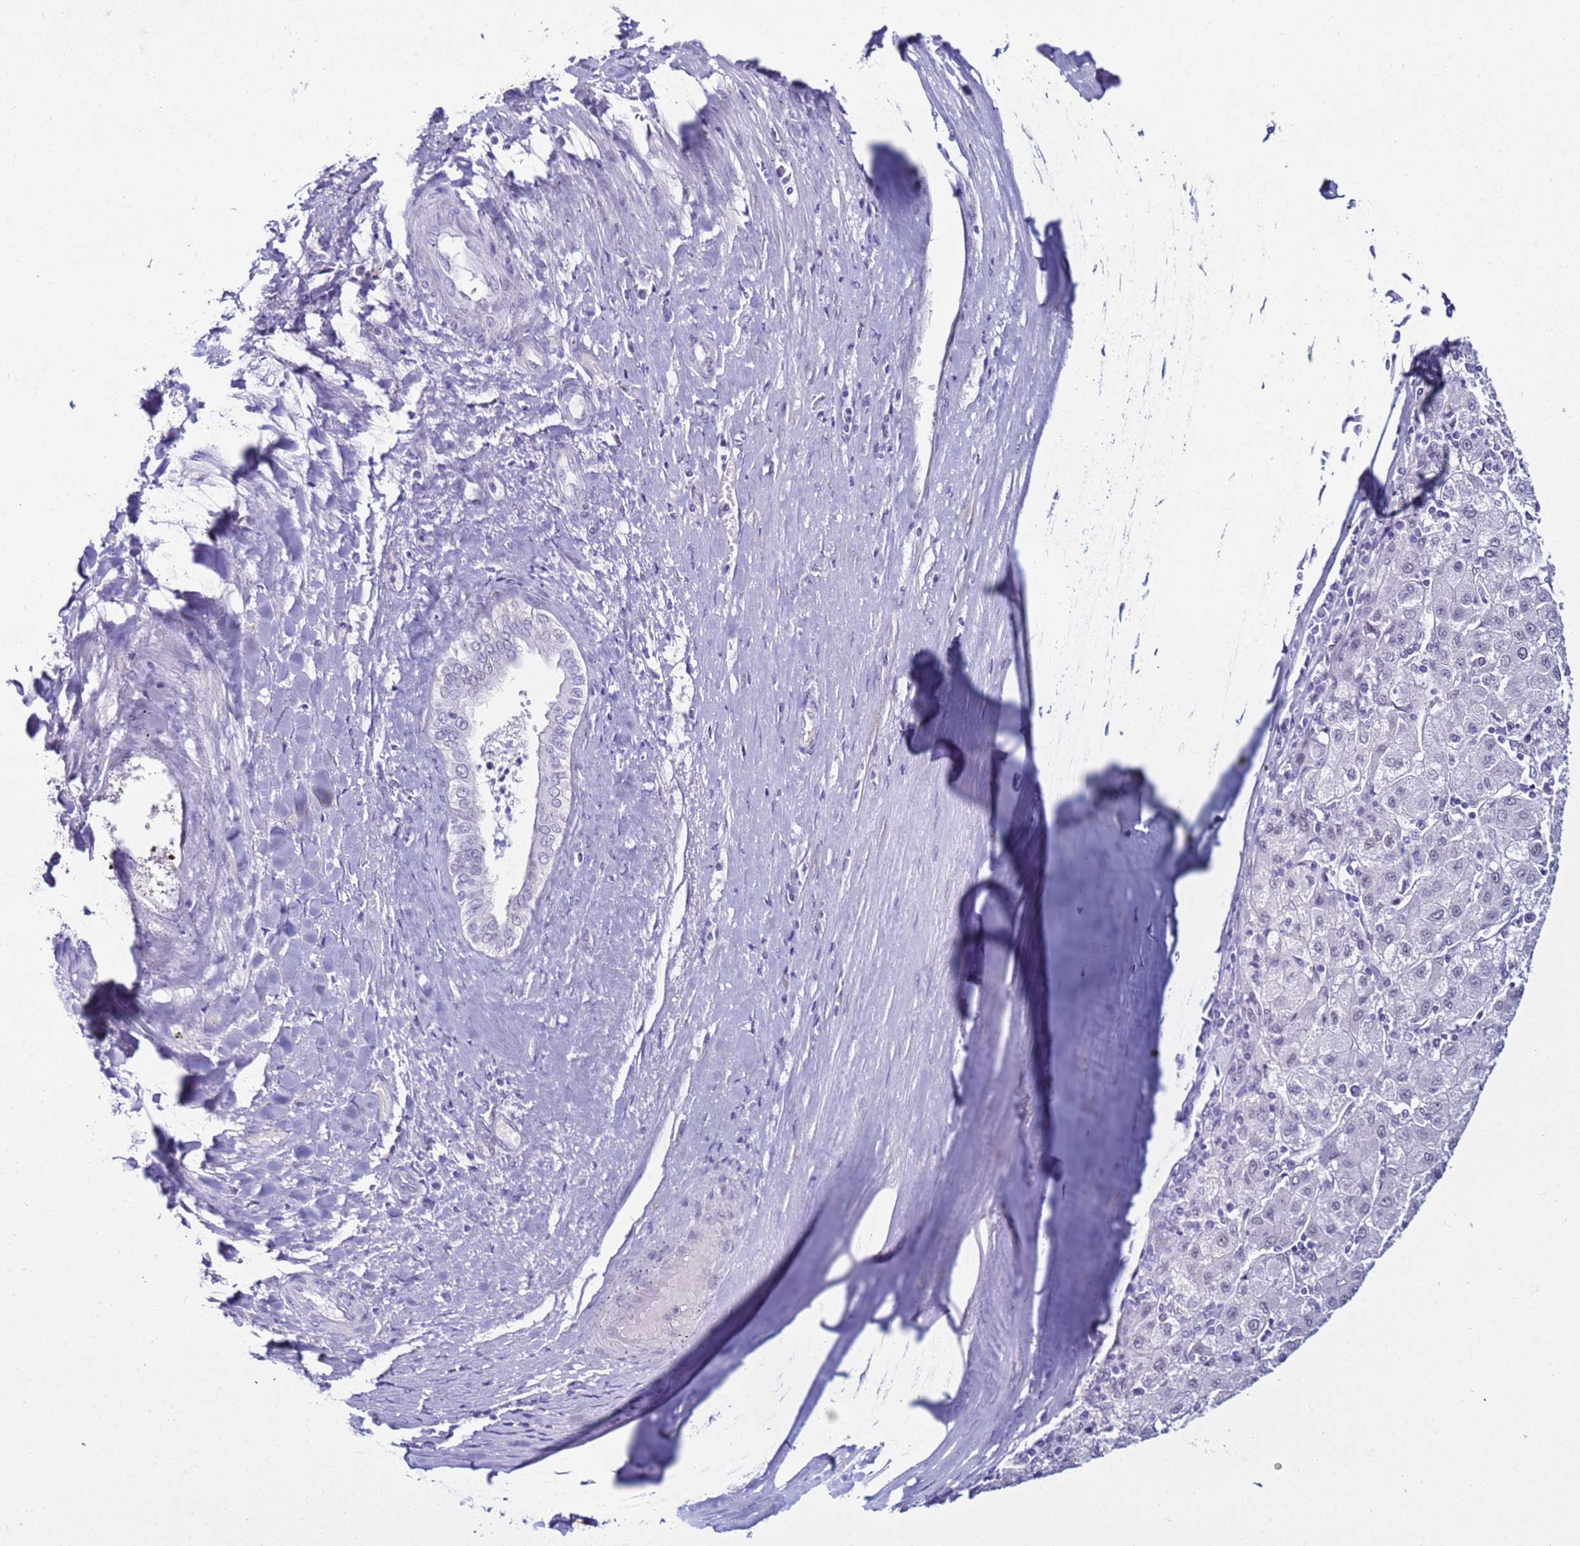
{"staining": {"intensity": "negative", "quantity": "none", "location": "none"}, "tissue": "liver cancer", "cell_type": "Tumor cells", "image_type": "cancer", "snomed": [{"axis": "morphology", "description": "Carcinoma, Hepatocellular, NOS"}, {"axis": "topography", "description": "Liver"}], "caption": "Tumor cells are negative for brown protein staining in liver cancer (hepatocellular carcinoma). (DAB (3,3'-diaminobenzidine) immunohistochemistry, high magnification).", "gene": "LRRC10B", "patient": {"sex": "male", "age": 72}}